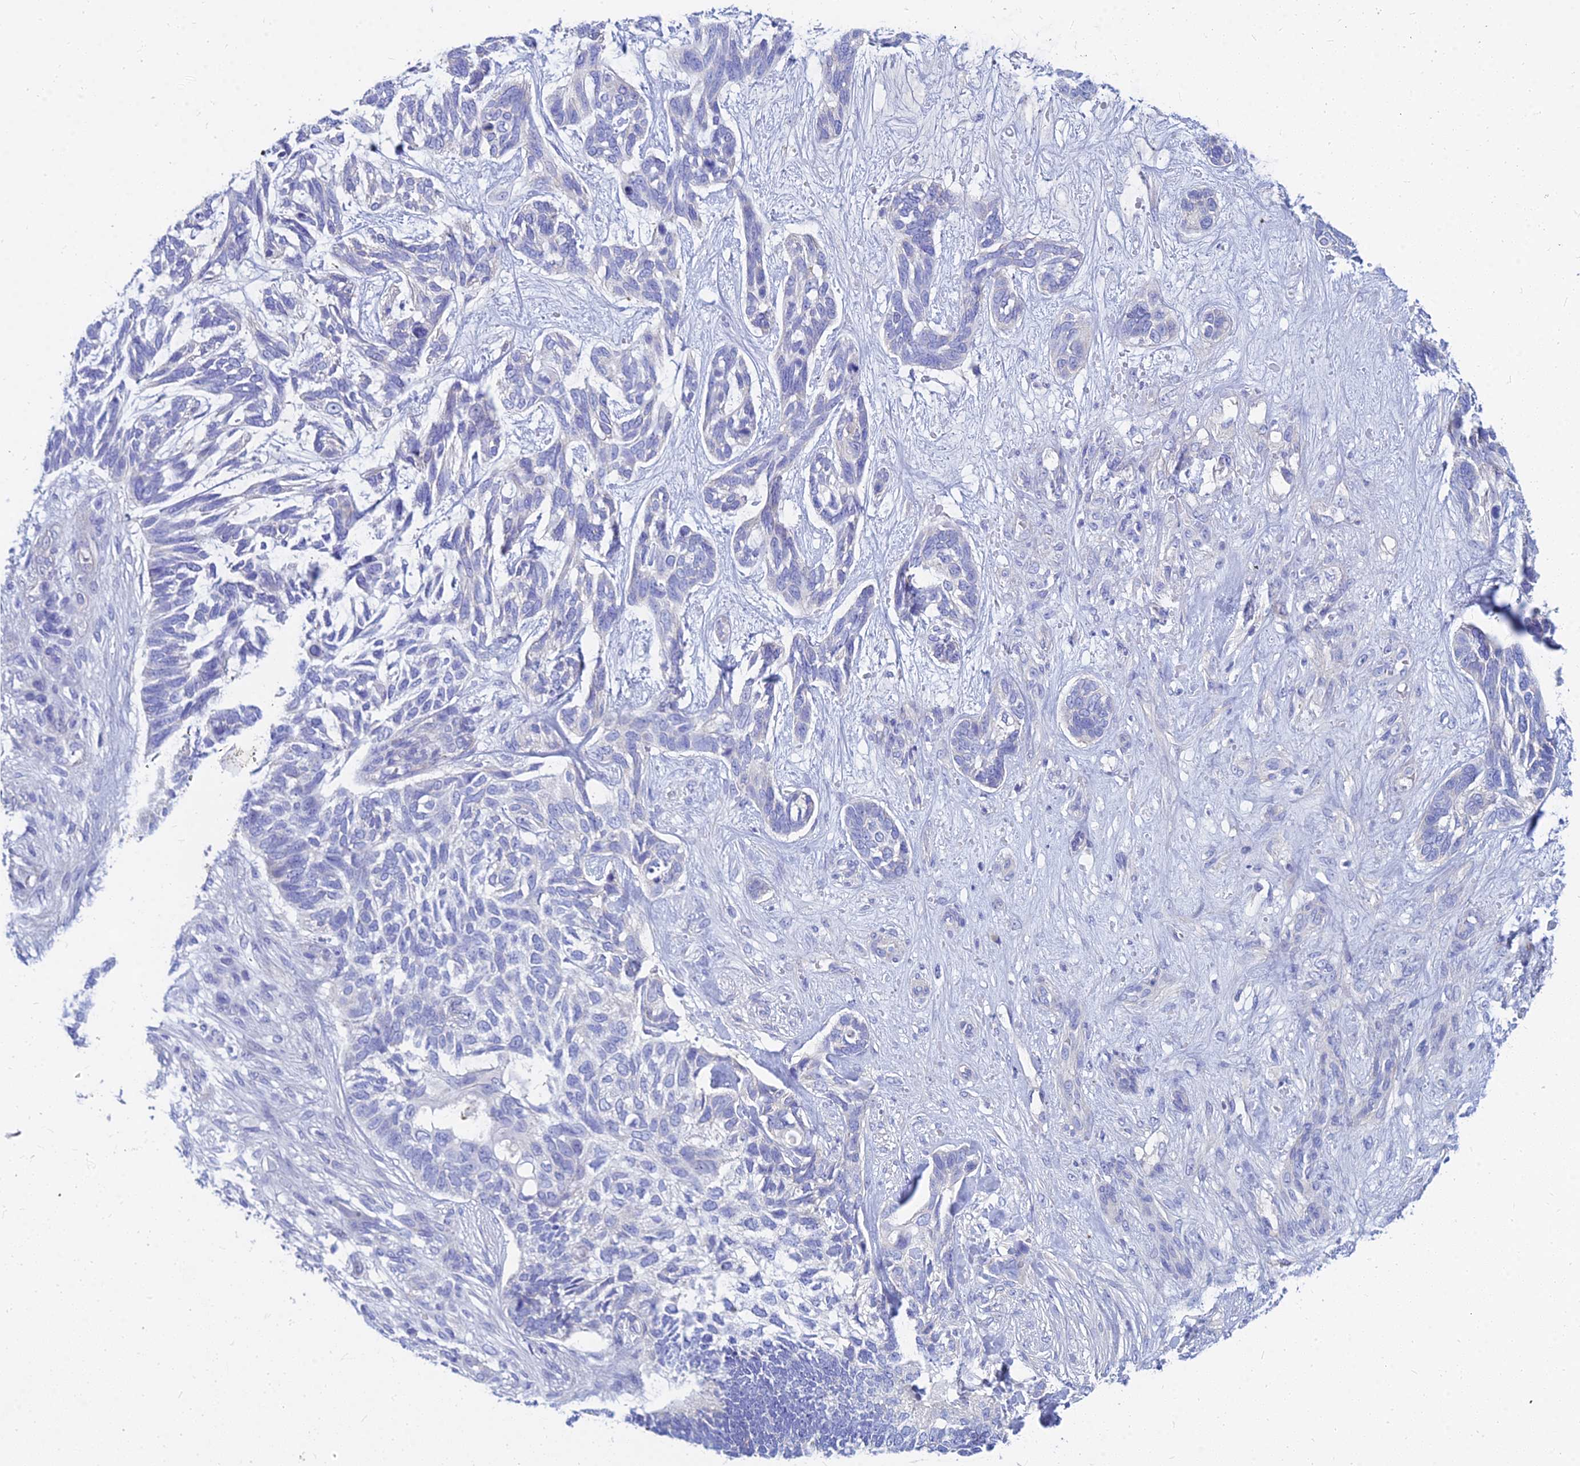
{"staining": {"intensity": "negative", "quantity": "none", "location": "none"}, "tissue": "skin cancer", "cell_type": "Tumor cells", "image_type": "cancer", "snomed": [{"axis": "morphology", "description": "Basal cell carcinoma"}, {"axis": "topography", "description": "Skin"}], "caption": "Immunohistochemistry (IHC) histopathology image of basal cell carcinoma (skin) stained for a protein (brown), which exhibits no positivity in tumor cells.", "gene": "ZNF552", "patient": {"sex": "male", "age": 88}}